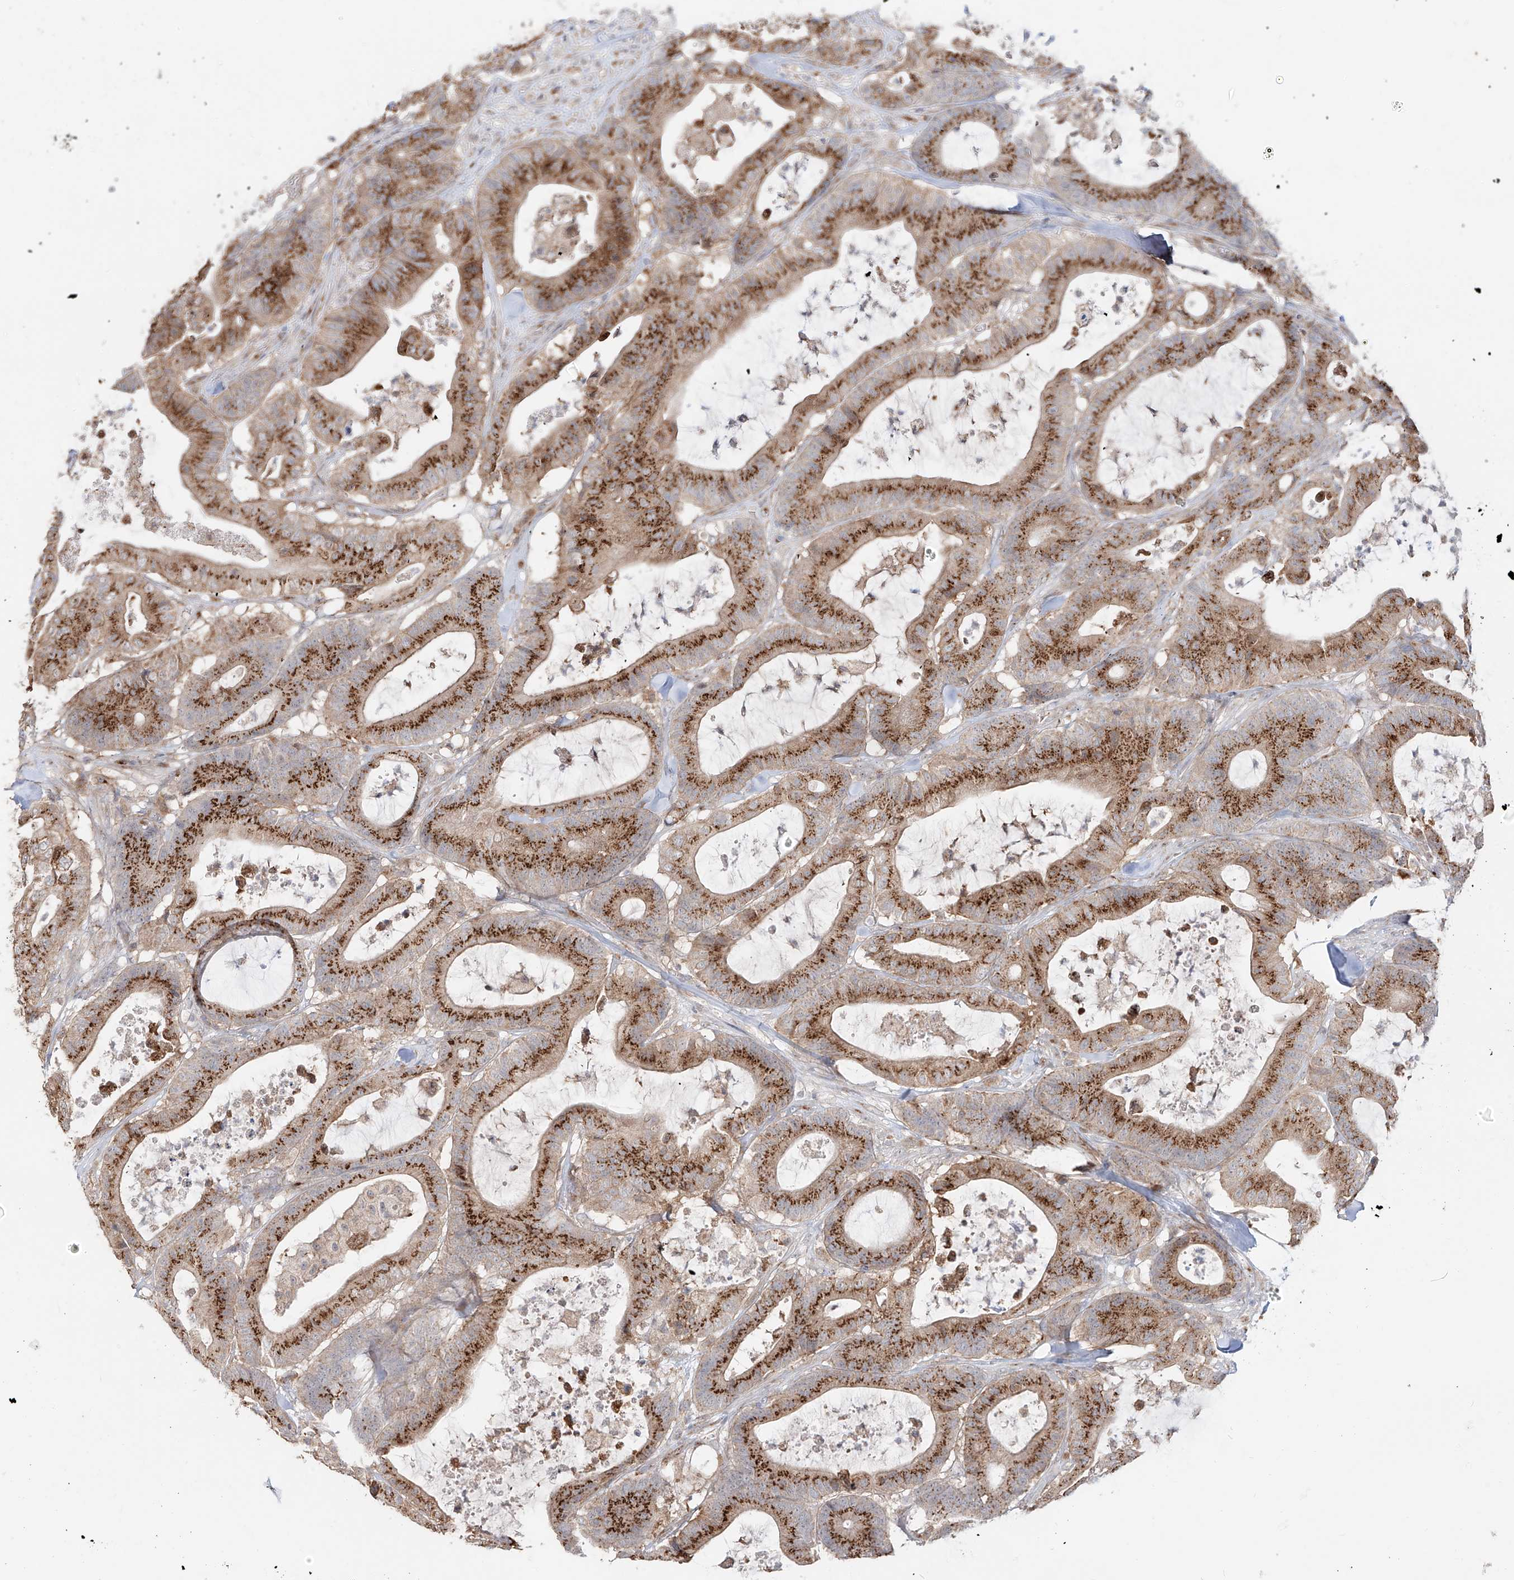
{"staining": {"intensity": "strong", "quantity": ">75%", "location": "cytoplasmic/membranous"}, "tissue": "colorectal cancer", "cell_type": "Tumor cells", "image_type": "cancer", "snomed": [{"axis": "morphology", "description": "Adenocarcinoma, NOS"}, {"axis": "topography", "description": "Colon"}], "caption": "Immunohistochemistry (IHC) photomicrograph of human colorectal cancer stained for a protein (brown), which displays high levels of strong cytoplasmic/membranous positivity in approximately >75% of tumor cells.", "gene": "BSDC1", "patient": {"sex": "female", "age": 84}}